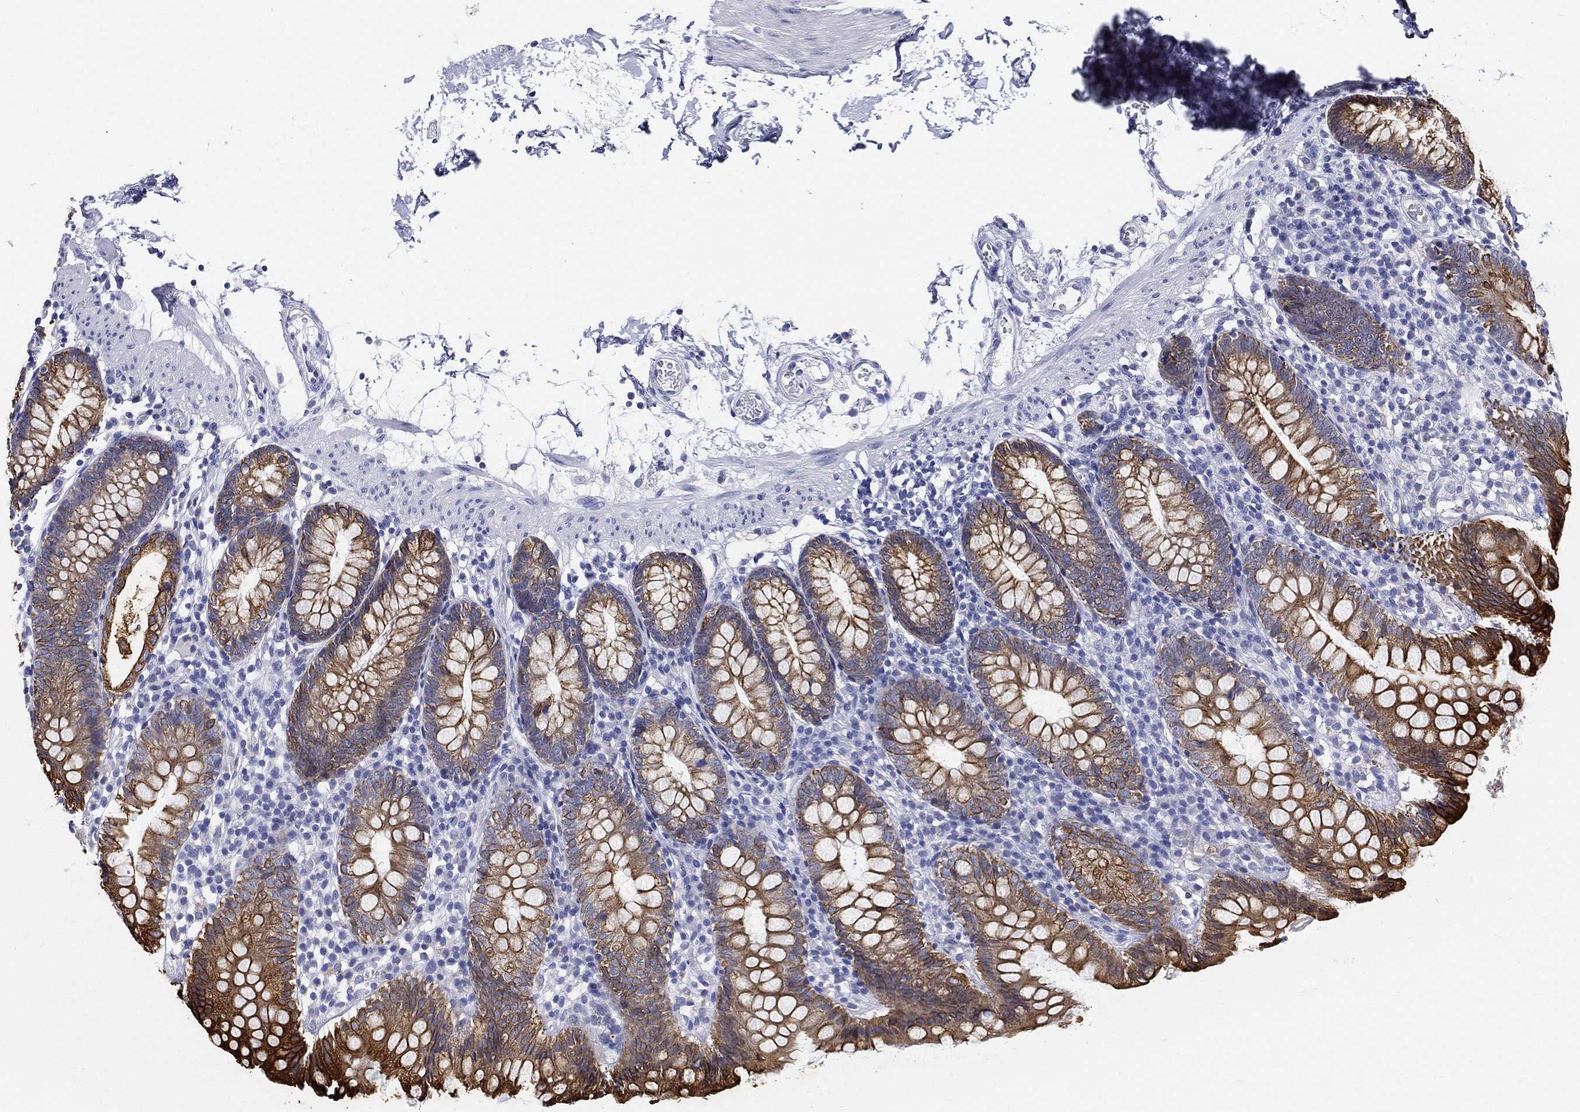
{"staining": {"intensity": "strong", "quantity": ">75%", "location": "cytoplasmic/membranous"}, "tissue": "small intestine", "cell_type": "Glandular cells", "image_type": "normal", "snomed": [{"axis": "morphology", "description": "Normal tissue, NOS"}, {"axis": "topography", "description": "Small intestine"}], "caption": "A high-resolution histopathology image shows immunohistochemistry staining of normal small intestine, which exhibits strong cytoplasmic/membranous staining in about >75% of glandular cells.", "gene": "NEDD9", "patient": {"sex": "female", "age": 90}}